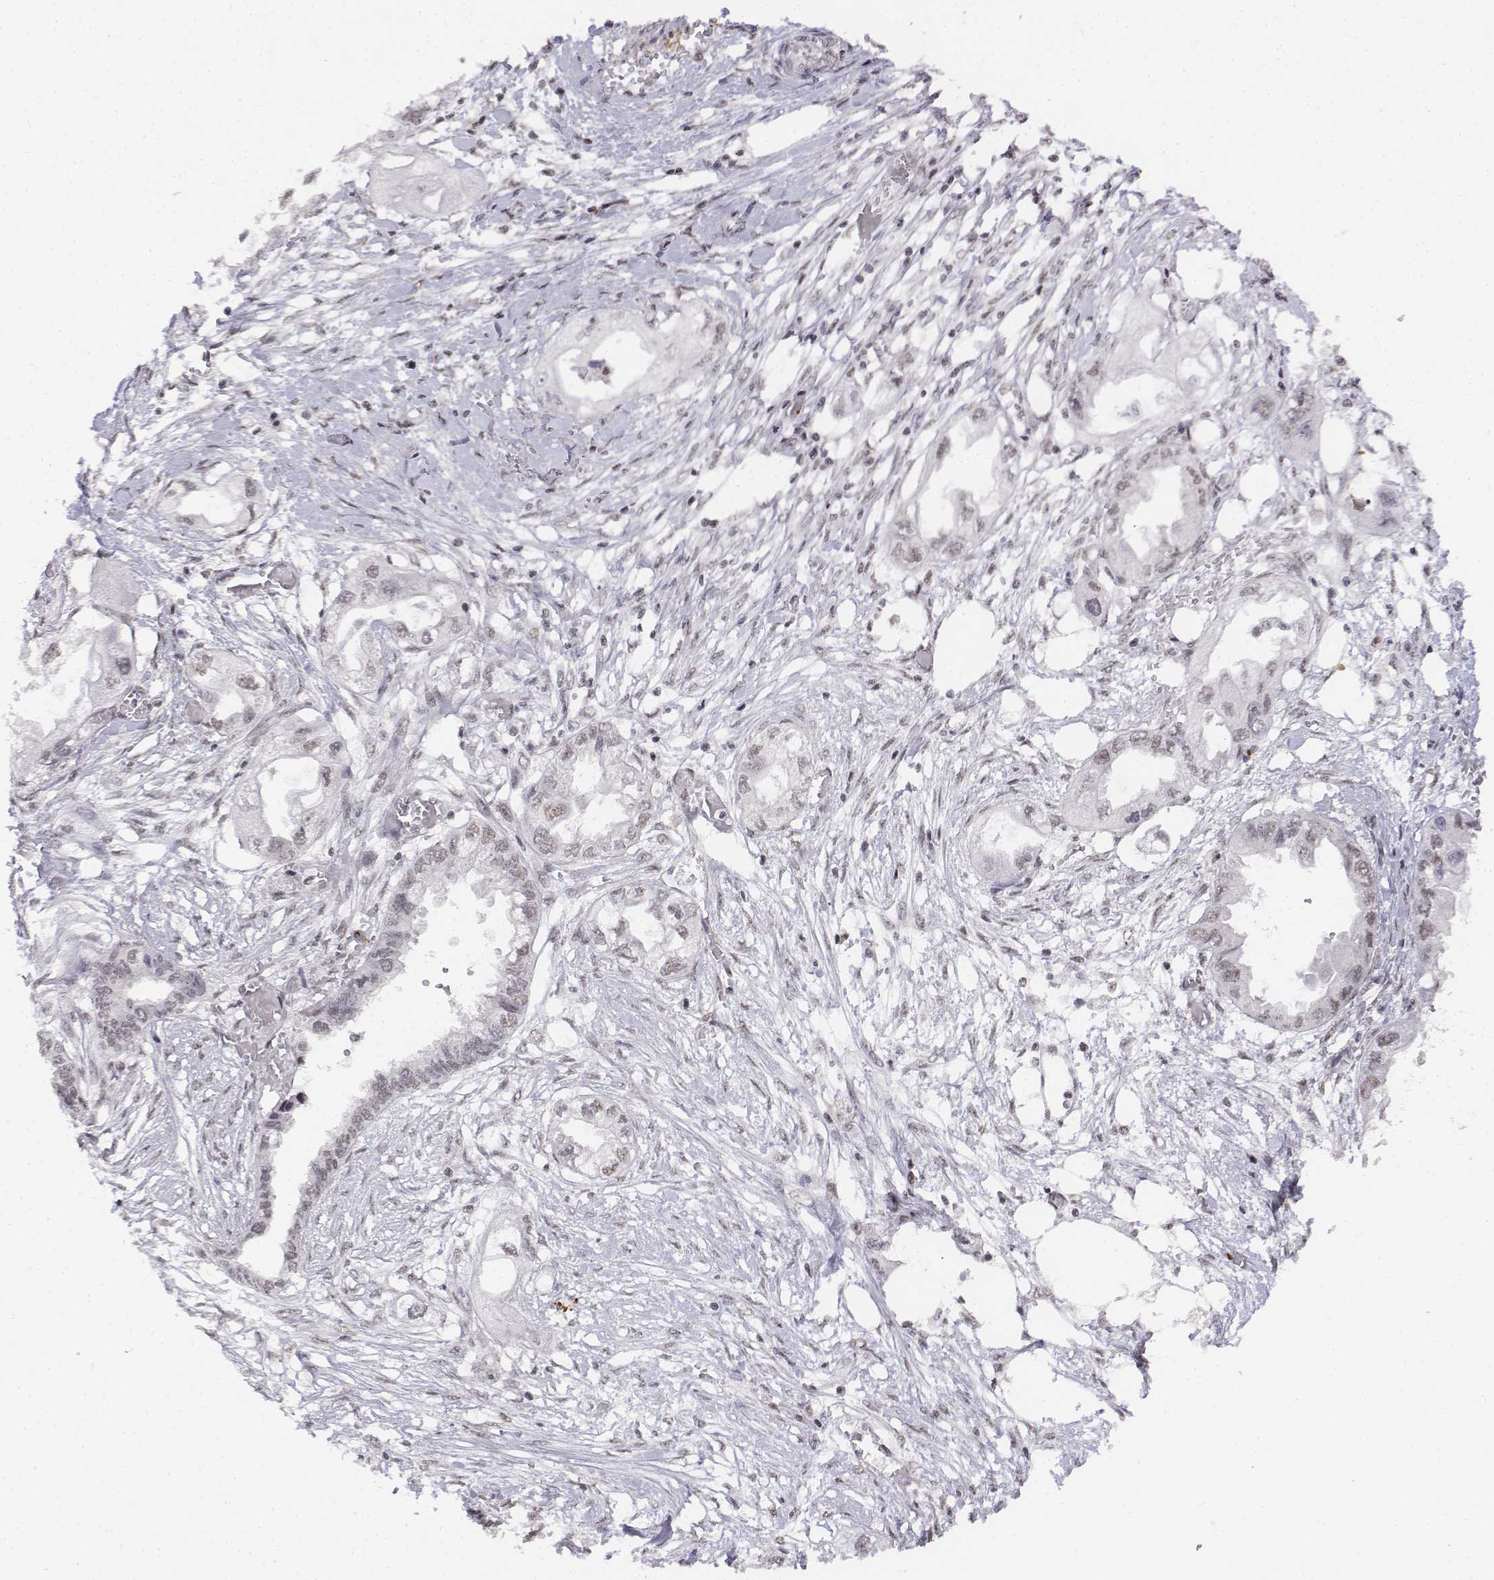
{"staining": {"intensity": "weak", "quantity": "25%-75%", "location": "nuclear"}, "tissue": "endometrial cancer", "cell_type": "Tumor cells", "image_type": "cancer", "snomed": [{"axis": "morphology", "description": "Adenocarcinoma, NOS"}, {"axis": "morphology", "description": "Adenocarcinoma, metastatic, NOS"}, {"axis": "topography", "description": "Adipose tissue"}, {"axis": "topography", "description": "Endometrium"}], "caption": "Human endometrial adenocarcinoma stained for a protein (brown) demonstrates weak nuclear positive positivity in about 25%-75% of tumor cells.", "gene": "SETD1A", "patient": {"sex": "female", "age": 67}}